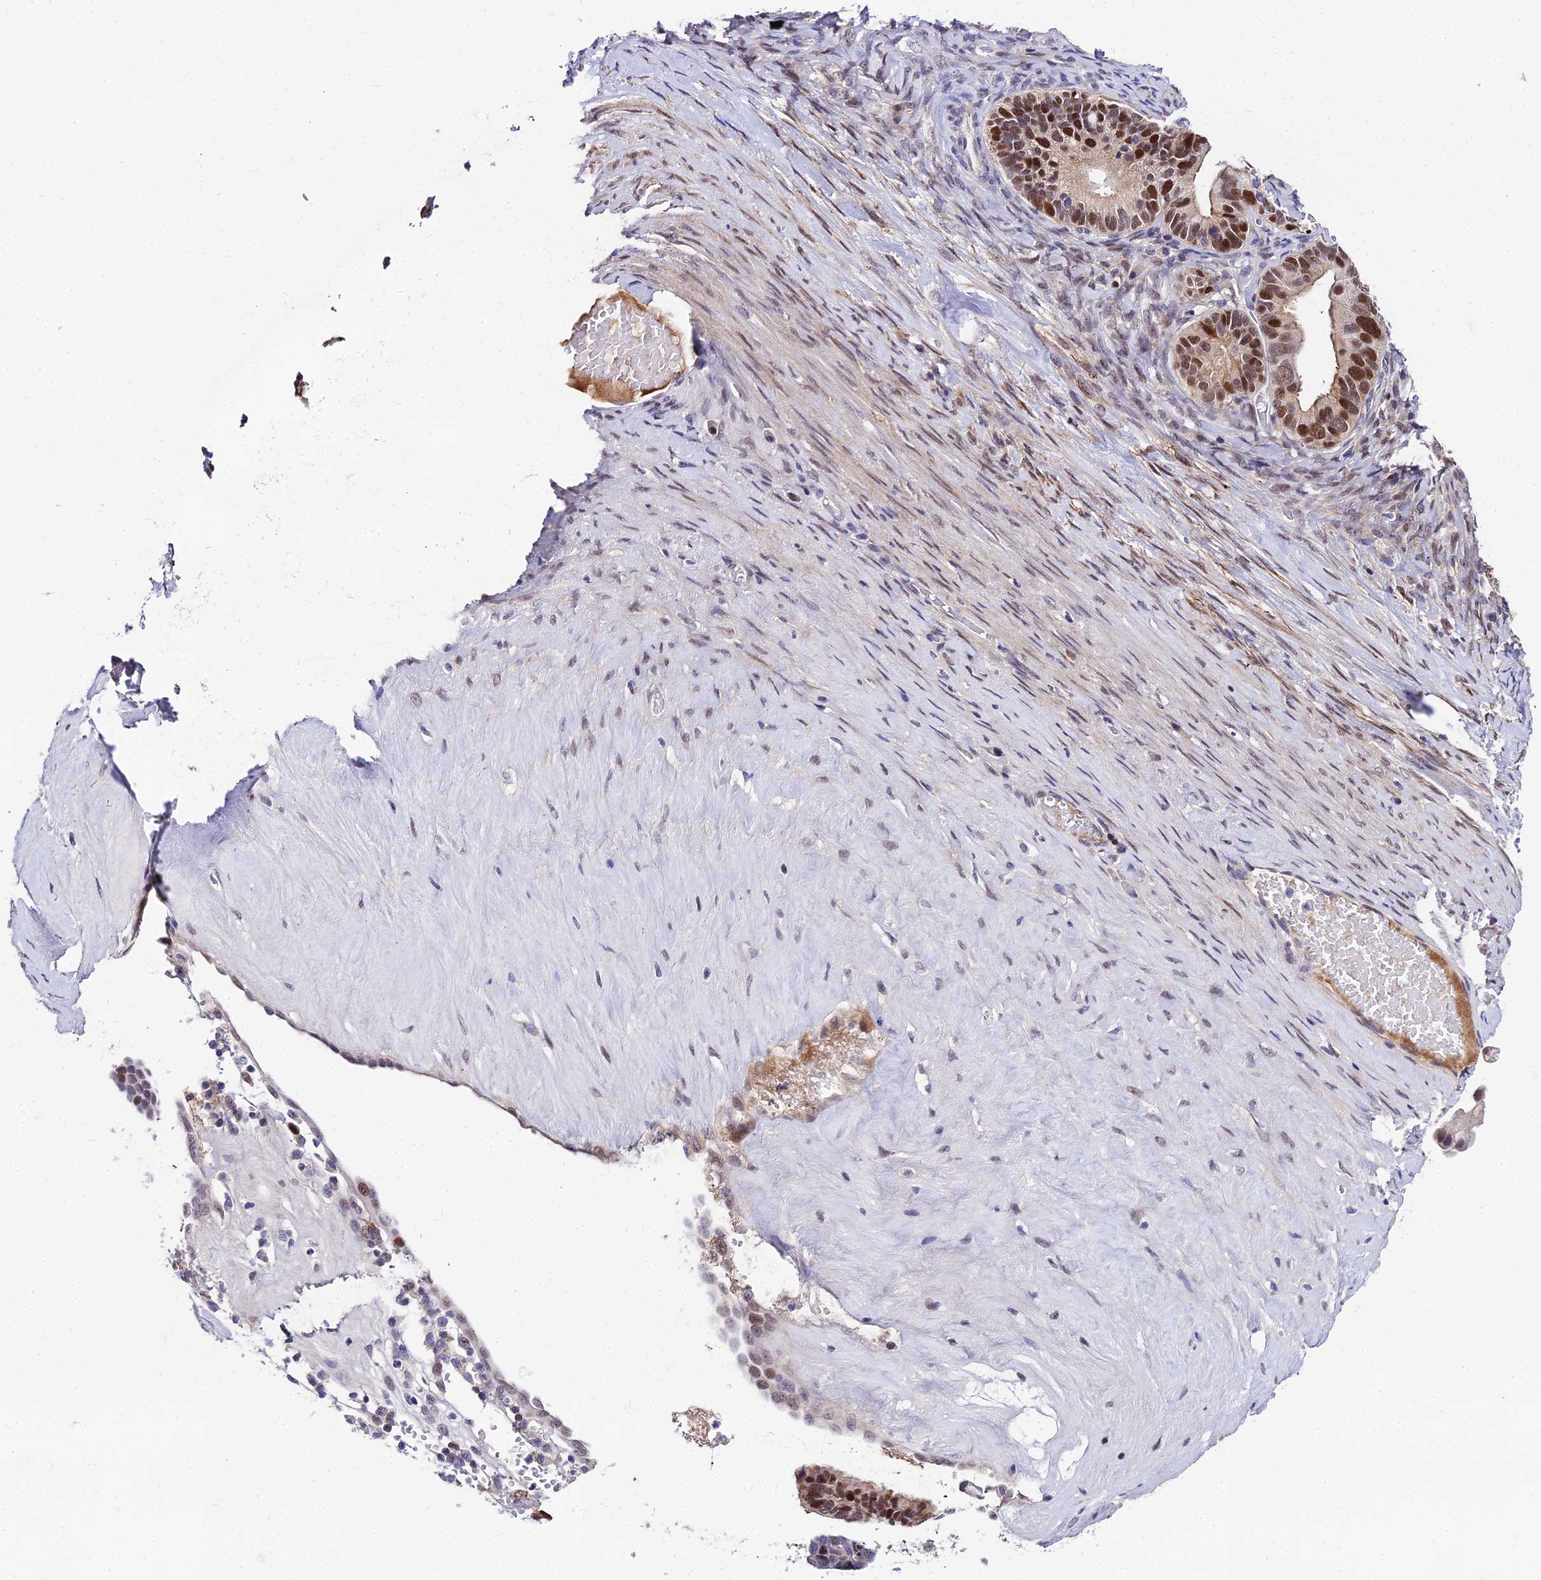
{"staining": {"intensity": "moderate", "quantity": ">75%", "location": "nuclear"}, "tissue": "ovarian cancer", "cell_type": "Tumor cells", "image_type": "cancer", "snomed": [{"axis": "morphology", "description": "Cystadenocarcinoma, serous, NOS"}, {"axis": "topography", "description": "Ovary"}], "caption": "The immunohistochemical stain labels moderate nuclear expression in tumor cells of ovarian cancer (serous cystadenocarcinoma) tissue.", "gene": "TRIML2", "patient": {"sex": "female", "age": 56}}